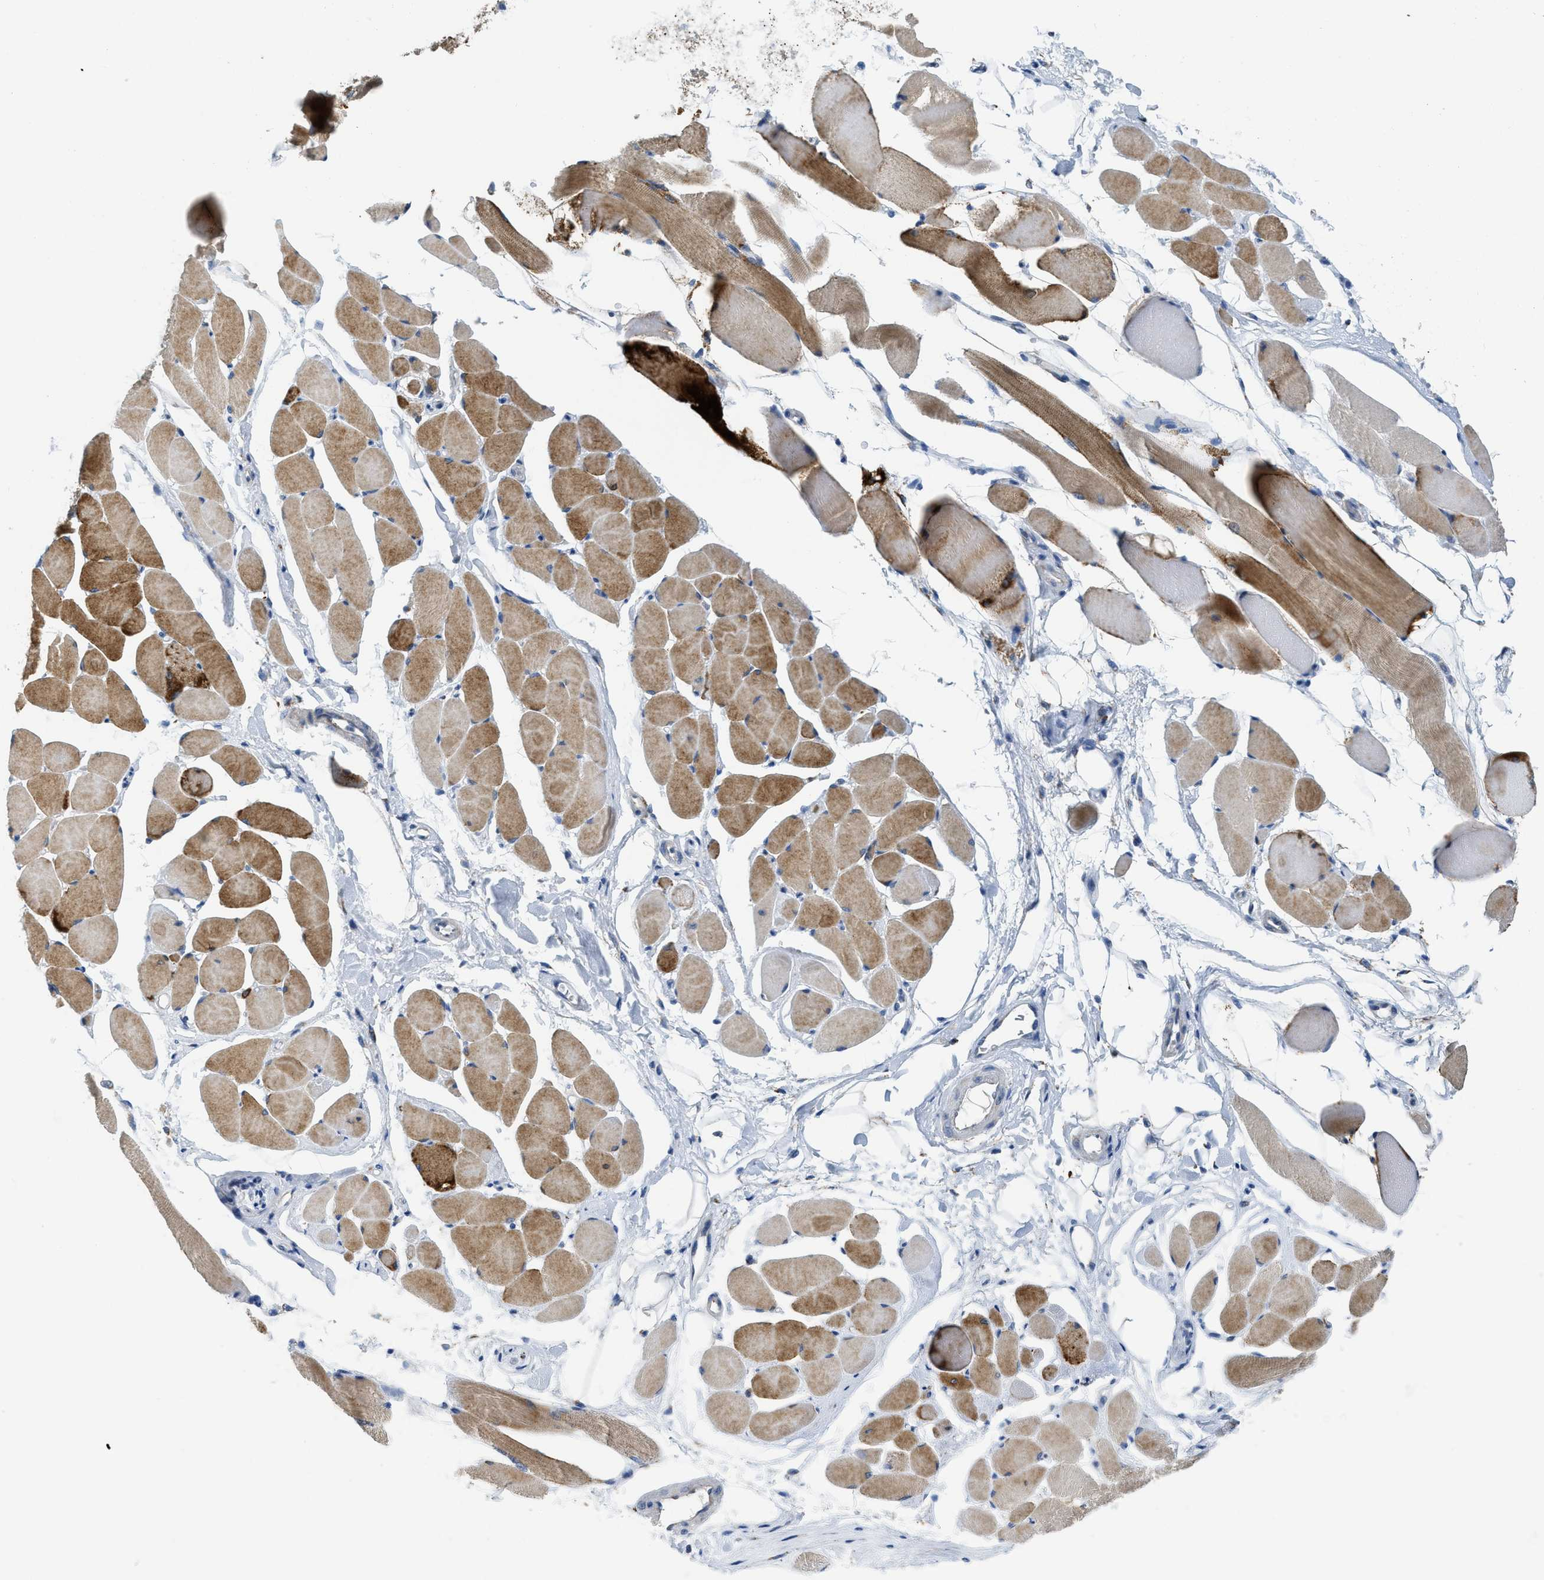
{"staining": {"intensity": "moderate", "quantity": ">75%", "location": "cytoplasmic/membranous"}, "tissue": "skeletal muscle", "cell_type": "Myocytes", "image_type": "normal", "snomed": [{"axis": "morphology", "description": "Normal tissue, NOS"}, {"axis": "topography", "description": "Skeletal muscle"}, {"axis": "topography", "description": "Peripheral nerve tissue"}], "caption": "Protein staining of benign skeletal muscle shows moderate cytoplasmic/membranous positivity in about >75% of myocytes.", "gene": "GATD3", "patient": {"sex": "female", "age": 84}}